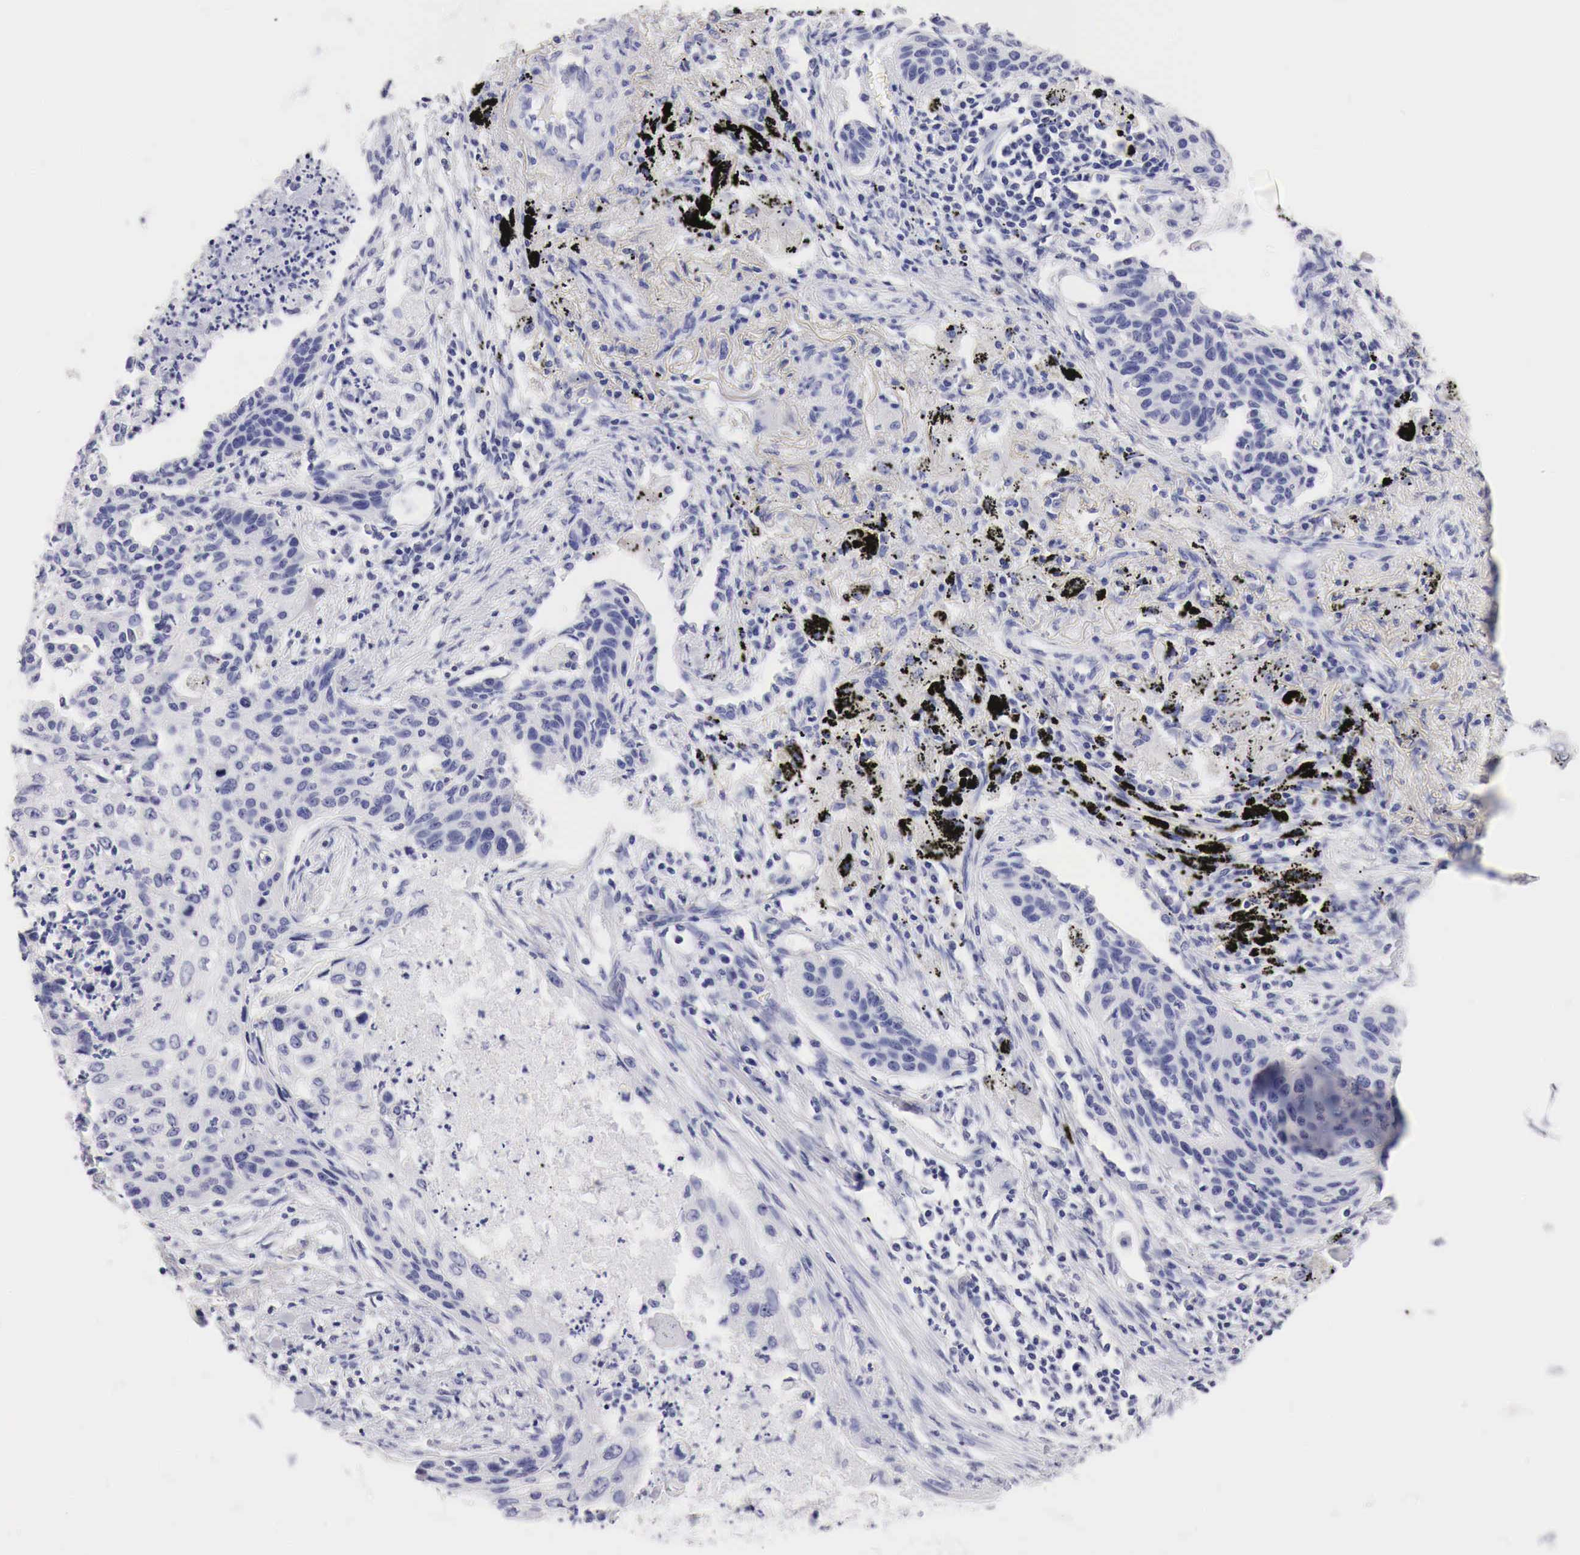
{"staining": {"intensity": "negative", "quantity": "none", "location": "none"}, "tissue": "lung cancer", "cell_type": "Tumor cells", "image_type": "cancer", "snomed": [{"axis": "morphology", "description": "Squamous cell carcinoma, NOS"}, {"axis": "topography", "description": "Lung"}], "caption": "This is an immunohistochemistry (IHC) image of human lung cancer (squamous cell carcinoma). There is no positivity in tumor cells.", "gene": "TYR", "patient": {"sex": "male", "age": 71}}